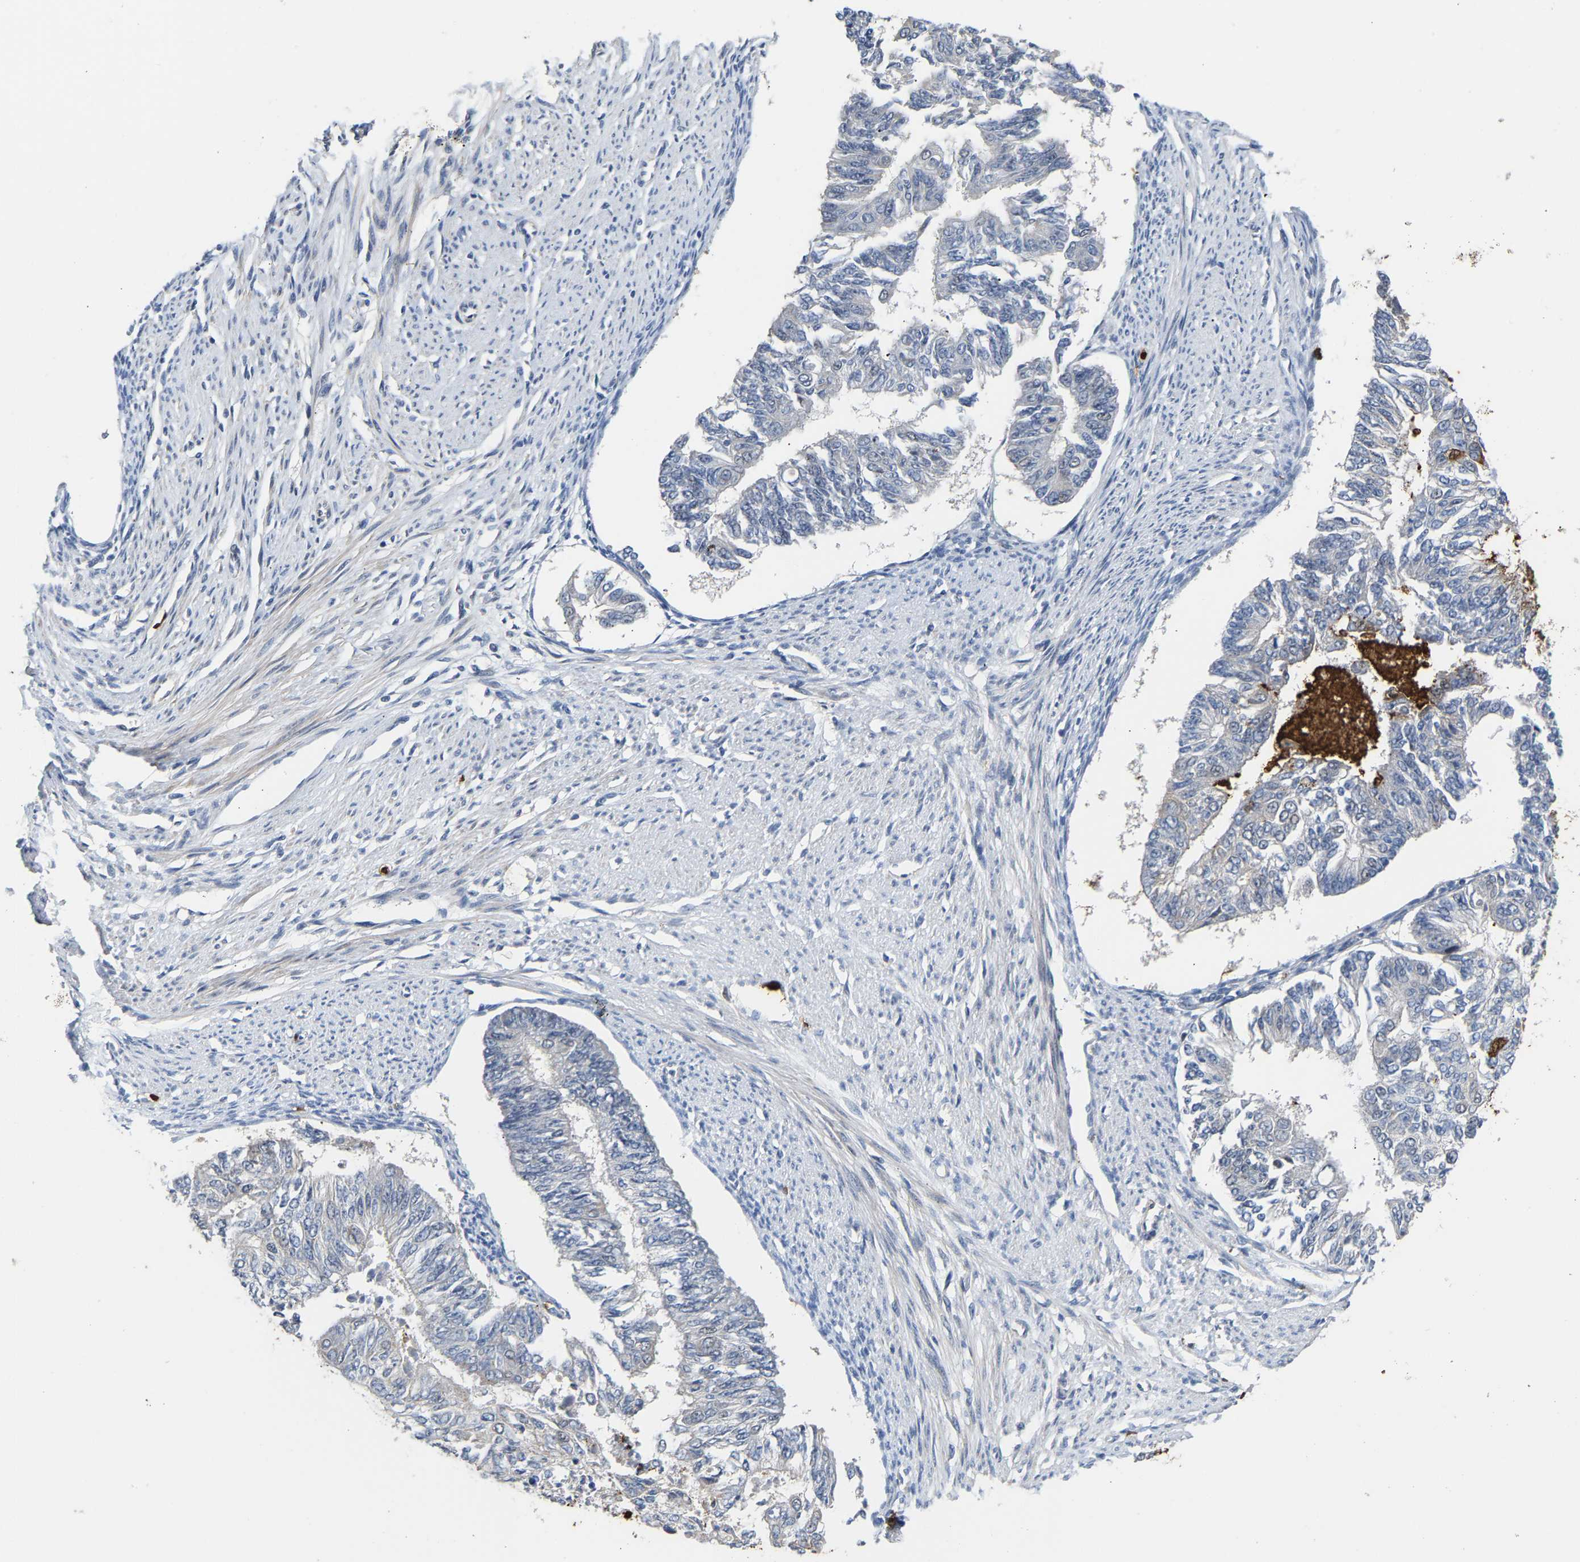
{"staining": {"intensity": "weak", "quantity": "<25%", "location": "cytoplasmic/membranous"}, "tissue": "endometrial cancer", "cell_type": "Tumor cells", "image_type": "cancer", "snomed": [{"axis": "morphology", "description": "Adenocarcinoma, NOS"}, {"axis": "topography", "description": "Endometrium"}], "caption": "DAB immunohistochemical staining of human endometrial cancer (adenocarcinoma) exhibits no significant positivity in tumor cells.", "gene": "TDRD7", "patient": {"sex": "female", "age": 32}}